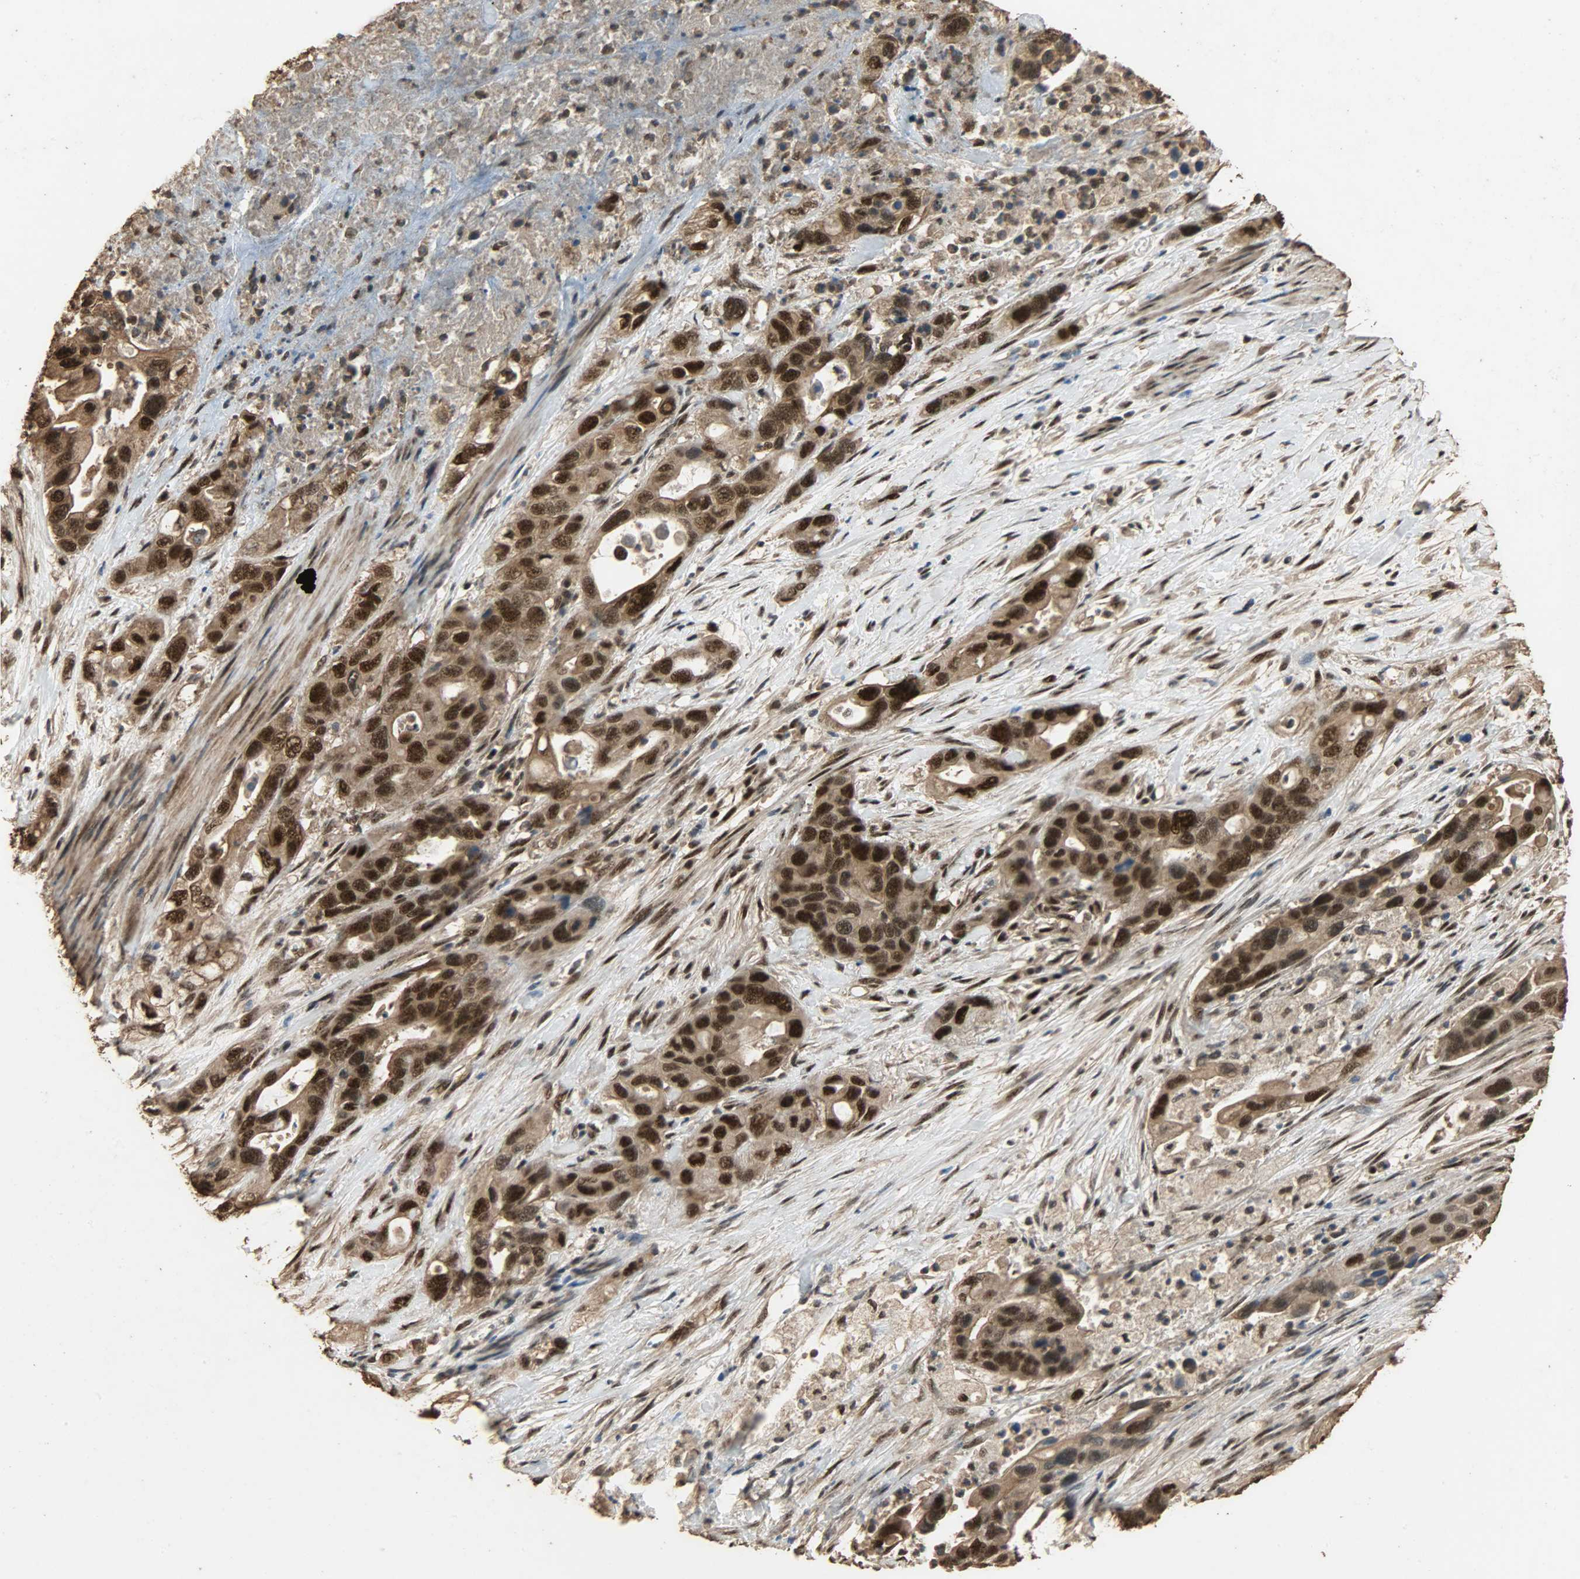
{"staining": {"intensity": "strong", "quantity": ">75%", "location": "cytoplasmic/membranous,nuclear"}, "tissue": "pancreatic cancer", "cell_type": "Tumor cells", "image_type": "cancer", "snomed": [{"axis": "morphology", "description": "Adenocarcinoma, NOS"}, {"axis": "topography", "description": "Pancreas"}], "caption": "Immunohistochemistry of pancreatic adenocarcinoma displays high levels of strong cytoplasmic/membranous and nuclear staining in approximately >75% of tumor cells. The protein of interest is stained brown, and the nuclei are stained in blue (DAB IHC with brightfield microscopy, high magnification).", "gene": "CCNT2", "patient": {"sex": "female", "age": 71}}